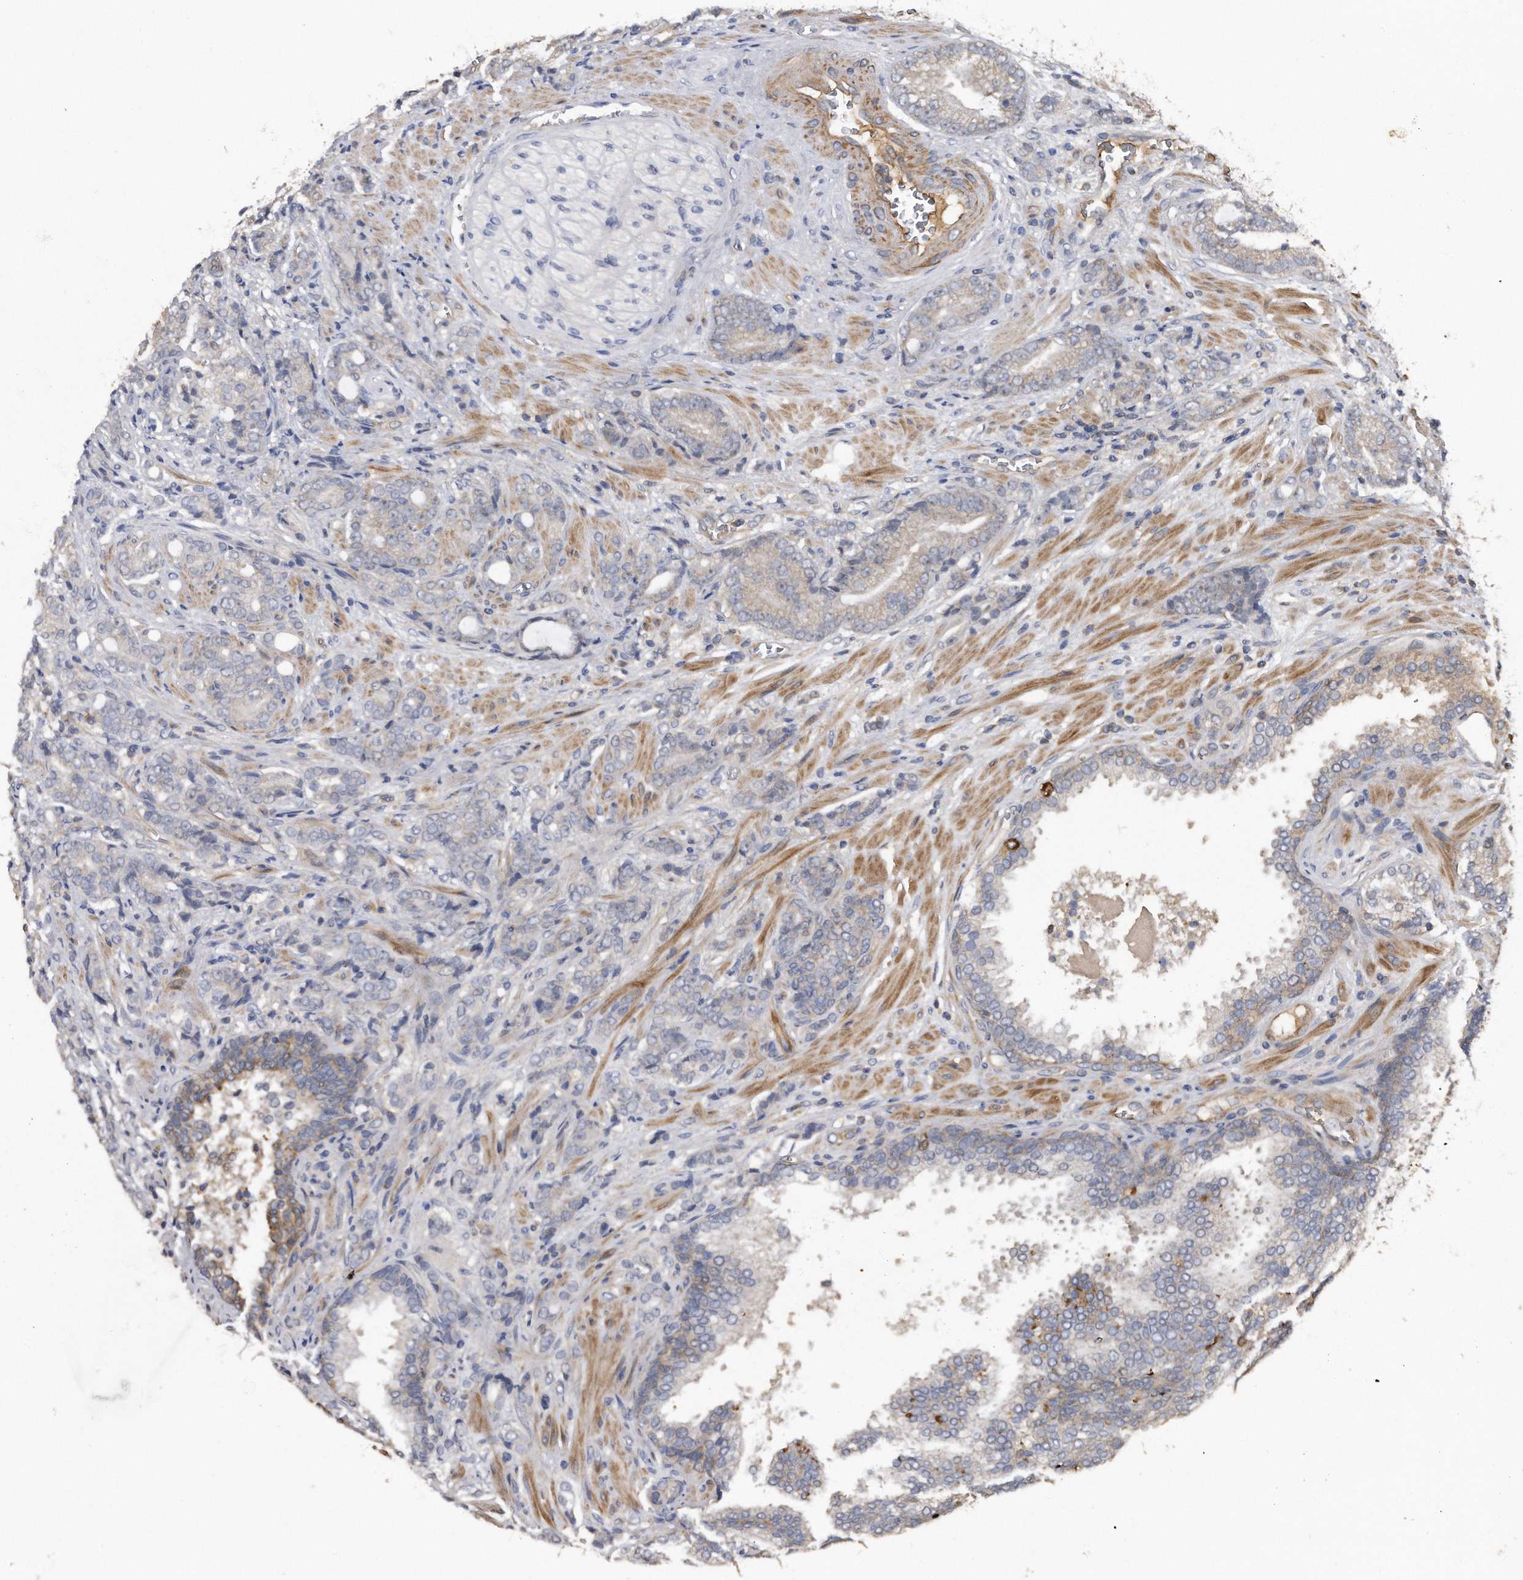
{"staining": {"intensity": "negative", "quantity": "none", "location": "none"}, "tissue": "prostate cancer", "cell_type": "Tumor cells", "image_type": "cancer", "snomed": [{"axis": "morphology", "description": "Adenocarcinoma, High grade"}, {"axis": "topography", "description": "Prostate"}], "caption": "This is an immunohistochemistry histopathology image of prostate adenocarcinoma (high-grade). There is no staining in tumor cells.", "gene": "KCND3", "patient": {"sex": "male", "age": 57}}